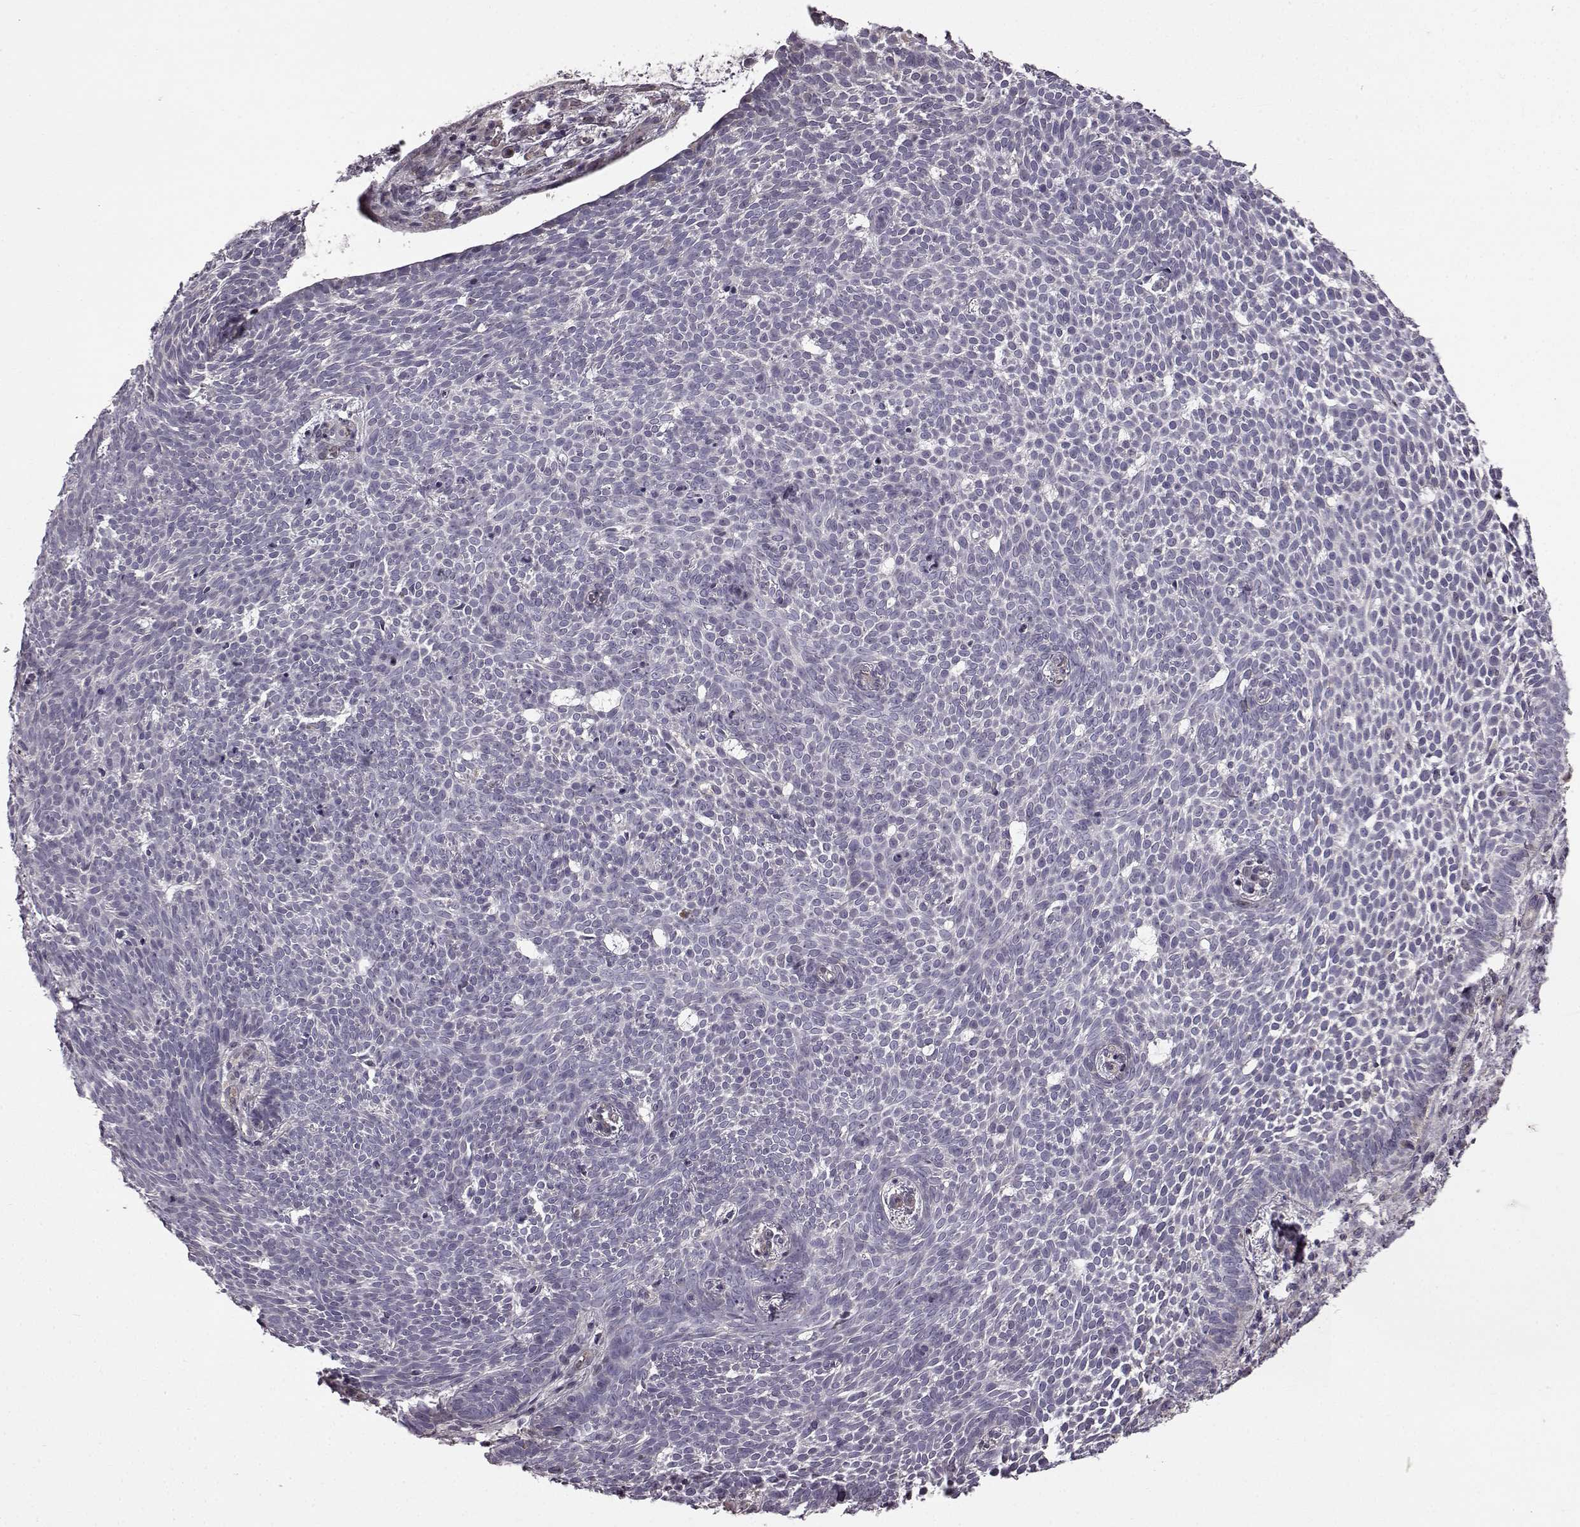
{"staining": {"intensity": "negative", "quantity": "none", "location": "none"}, "tissue": "skin cancer", "cell_type": "Tumor cells", "image_type": "cancer", "snomed": [{"axis": "morphology", "description": "Basal cell carcinoma"}, {"axis": "topography", "description": "Skin"}], "caption": "The IHC histopathology image has no significant positivity in tumor cells of skin cancer tissue.", "gene": "B3GNT6", "patient": {"sex": "male", "age": 59}}